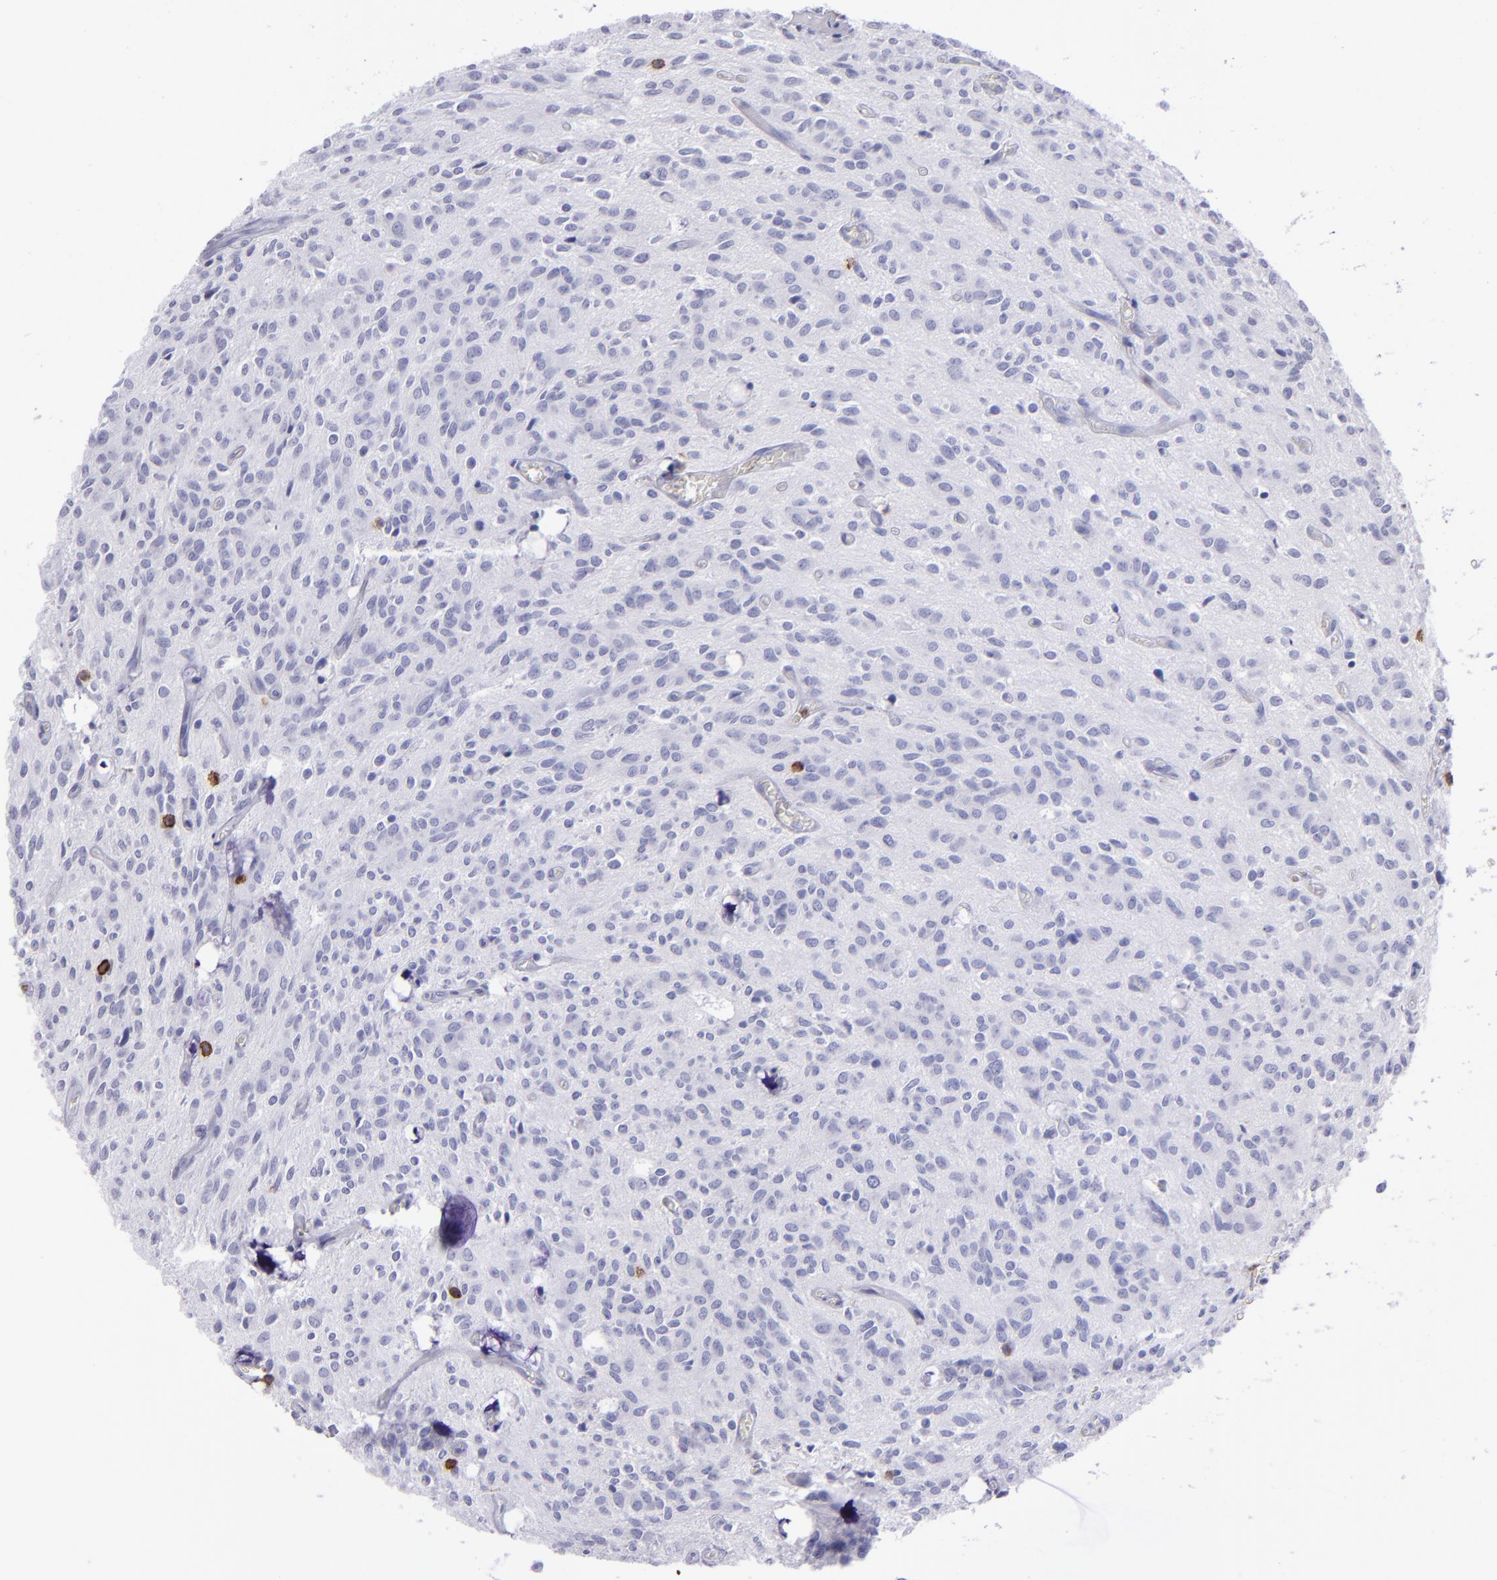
{"staining": {"intensity": "negative", "quantity": "none", "location": "none"}, "tissue": "glioma", "cell_type": "Tumor cells", "image_type": "cancer", "snomed": [{"axis": "morphology", "description": "Glioma, malignant, Low grade"}, {"axis": "topography", "description": "Brain"}], "caption": "The IHC image has no significant staining in tumor cells of glioma tissue.", "gene": "CD6", "patient": {"sex": "female", "age": 15}}